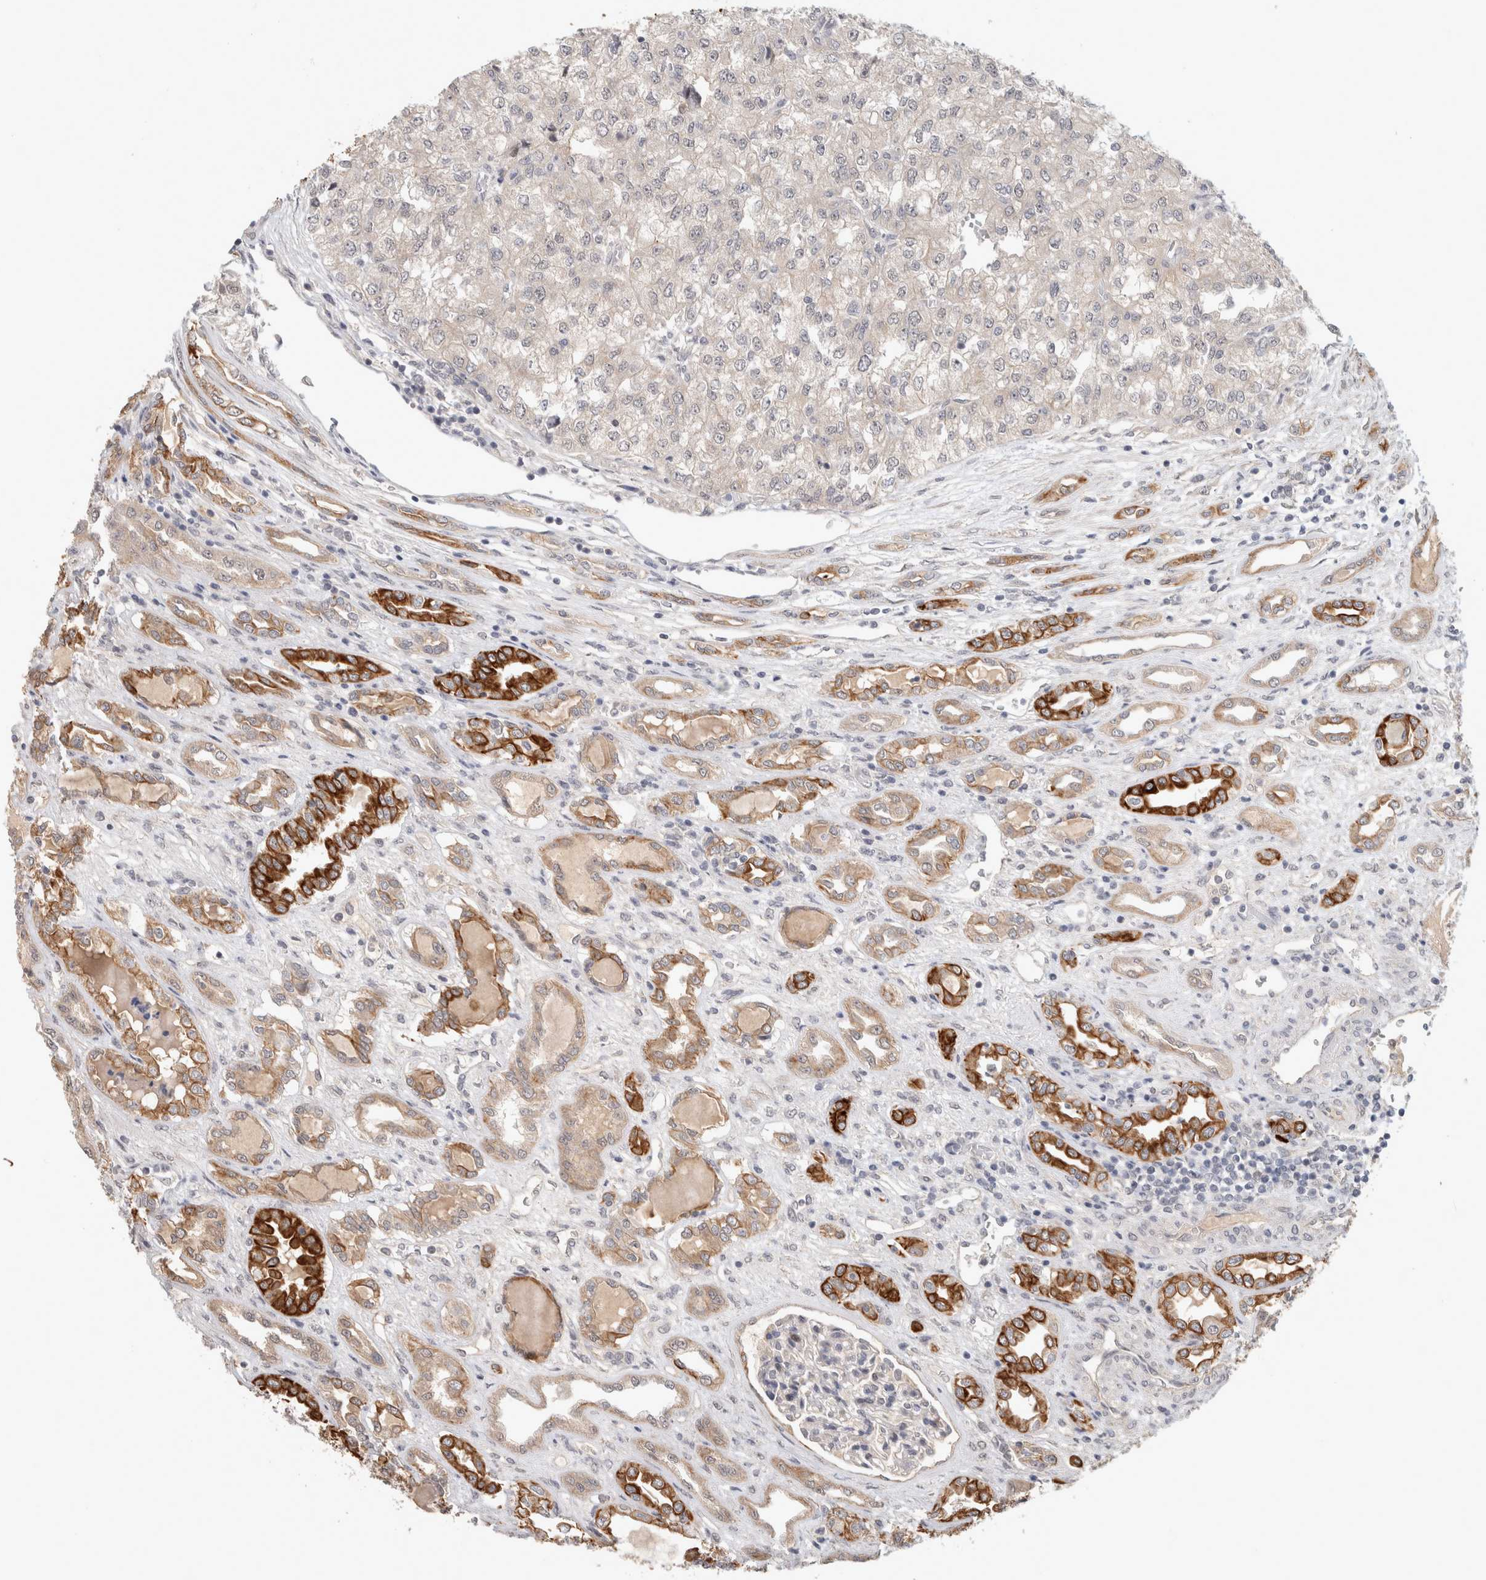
{"staining": {"intensity": "negative", "quantity": "none", "location": "none"}, "tissue": "renal cancer", "cell_type": "Tumor cells", "image_type": "cancer", "snomed": [{"axis": "morphology", "description": "Adenocarcinoma, NOS"}, {"axis": "topography", "description": "Kidney"}], "caption": "This is an immunohistochemistry micrograph of renal cancer. There is no staining in tumor cells.", "gene": "CRISPLD1", "patient": {"sex": "female", "age": 54}}